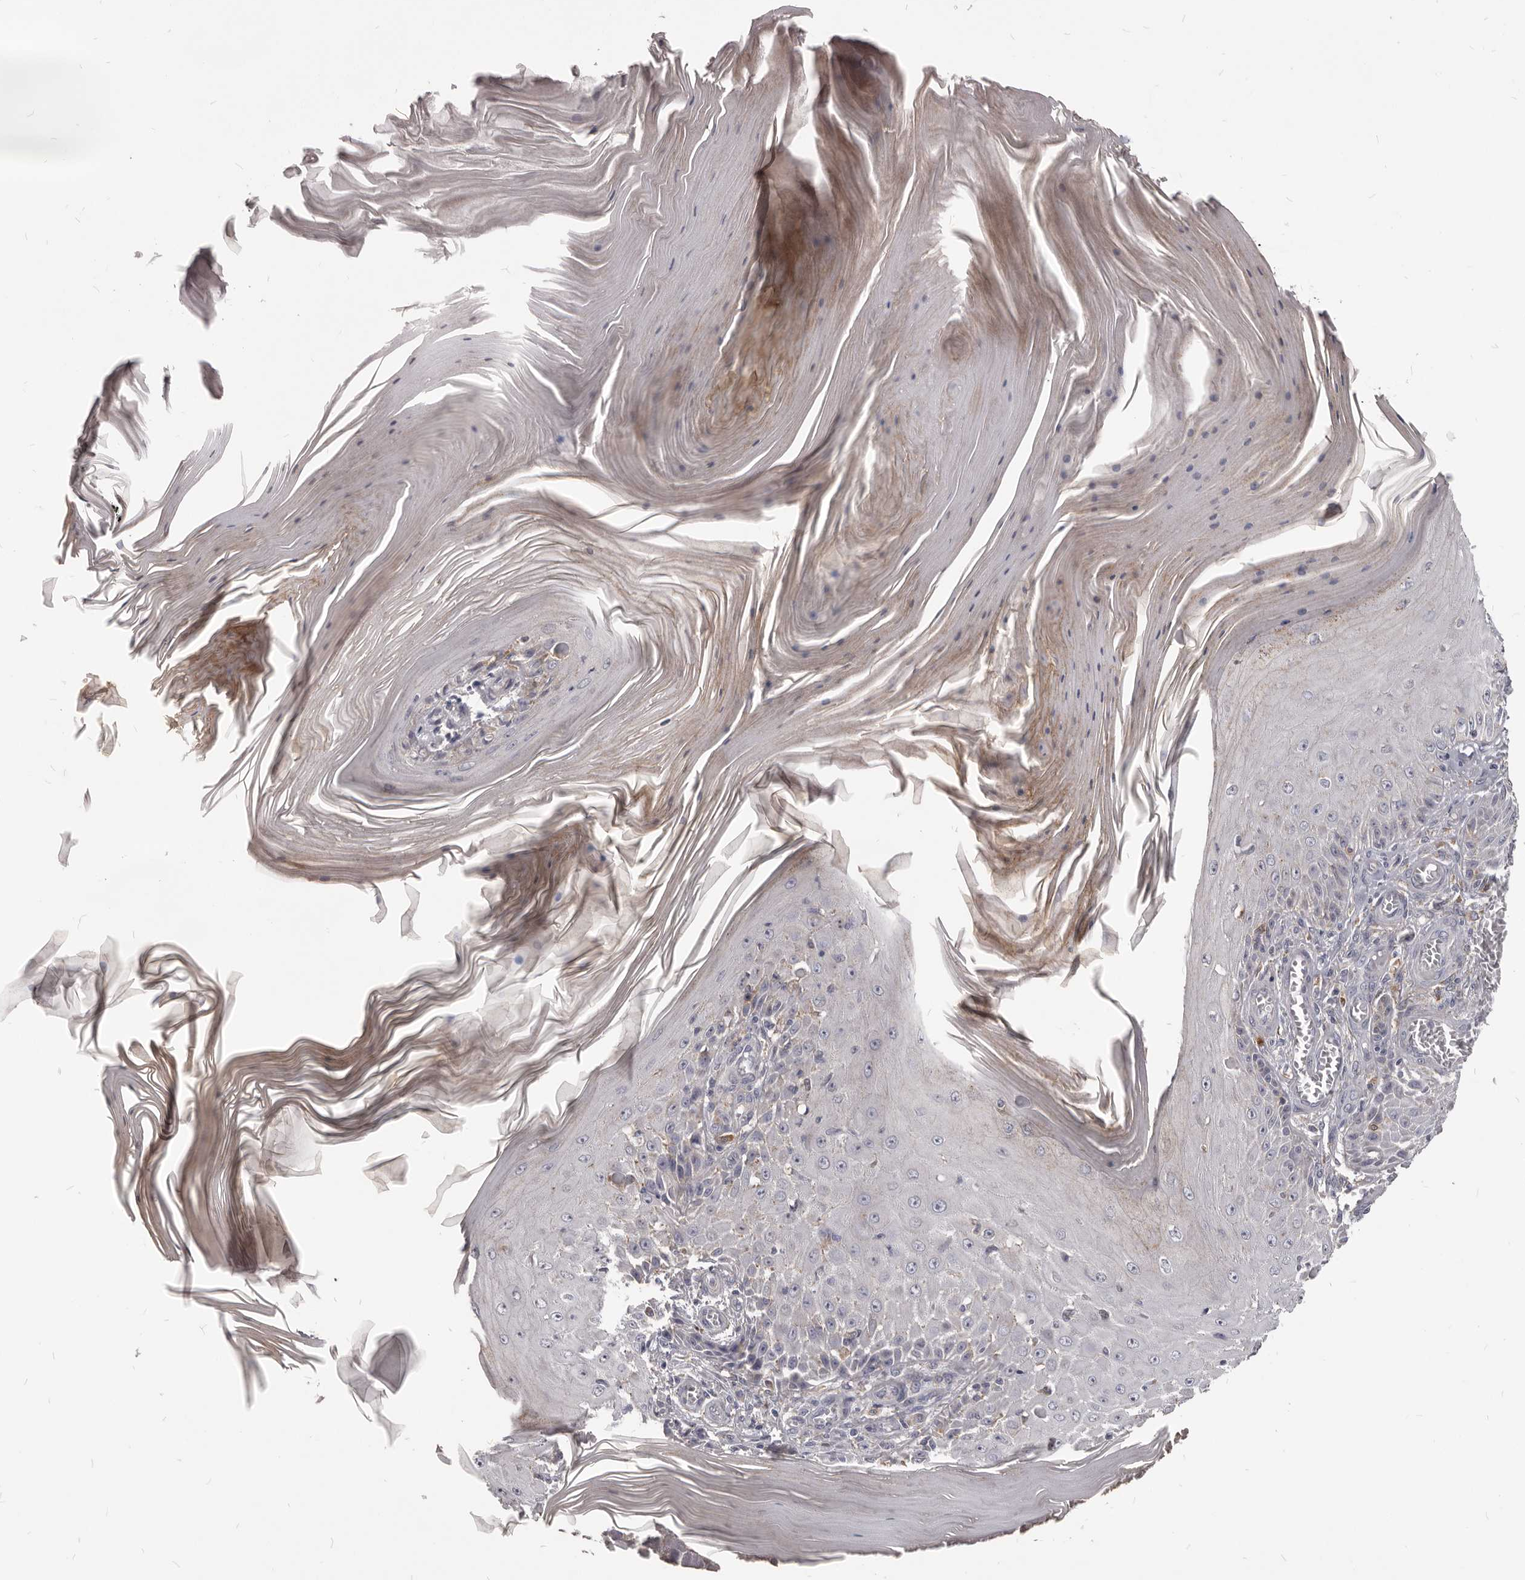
{"staining": {"intensity": "negative", "quantity": "none", "location": "none"}, "tissue": "skin cancer", "cell_type": "Tumor cells", "image_type": "cancer", "snomed": [{"axis": "morphology", "description": "Squamous cell carcinoma, NOS"}, {"axis": "topography", "description": "Skin"}], "caption": "High power microscopy histopathology image of an IHC histopathology image of skin squamous cell carcinoma, revealing no significant positivity in tumor cells. (Stains: DAB immunohistochemistry with hematoxylin counter stain, Microscopy: brightfield microscopy at high magnification).", "gene": "PI4K2A", "patient": {"sex": "female", "age": 73}}